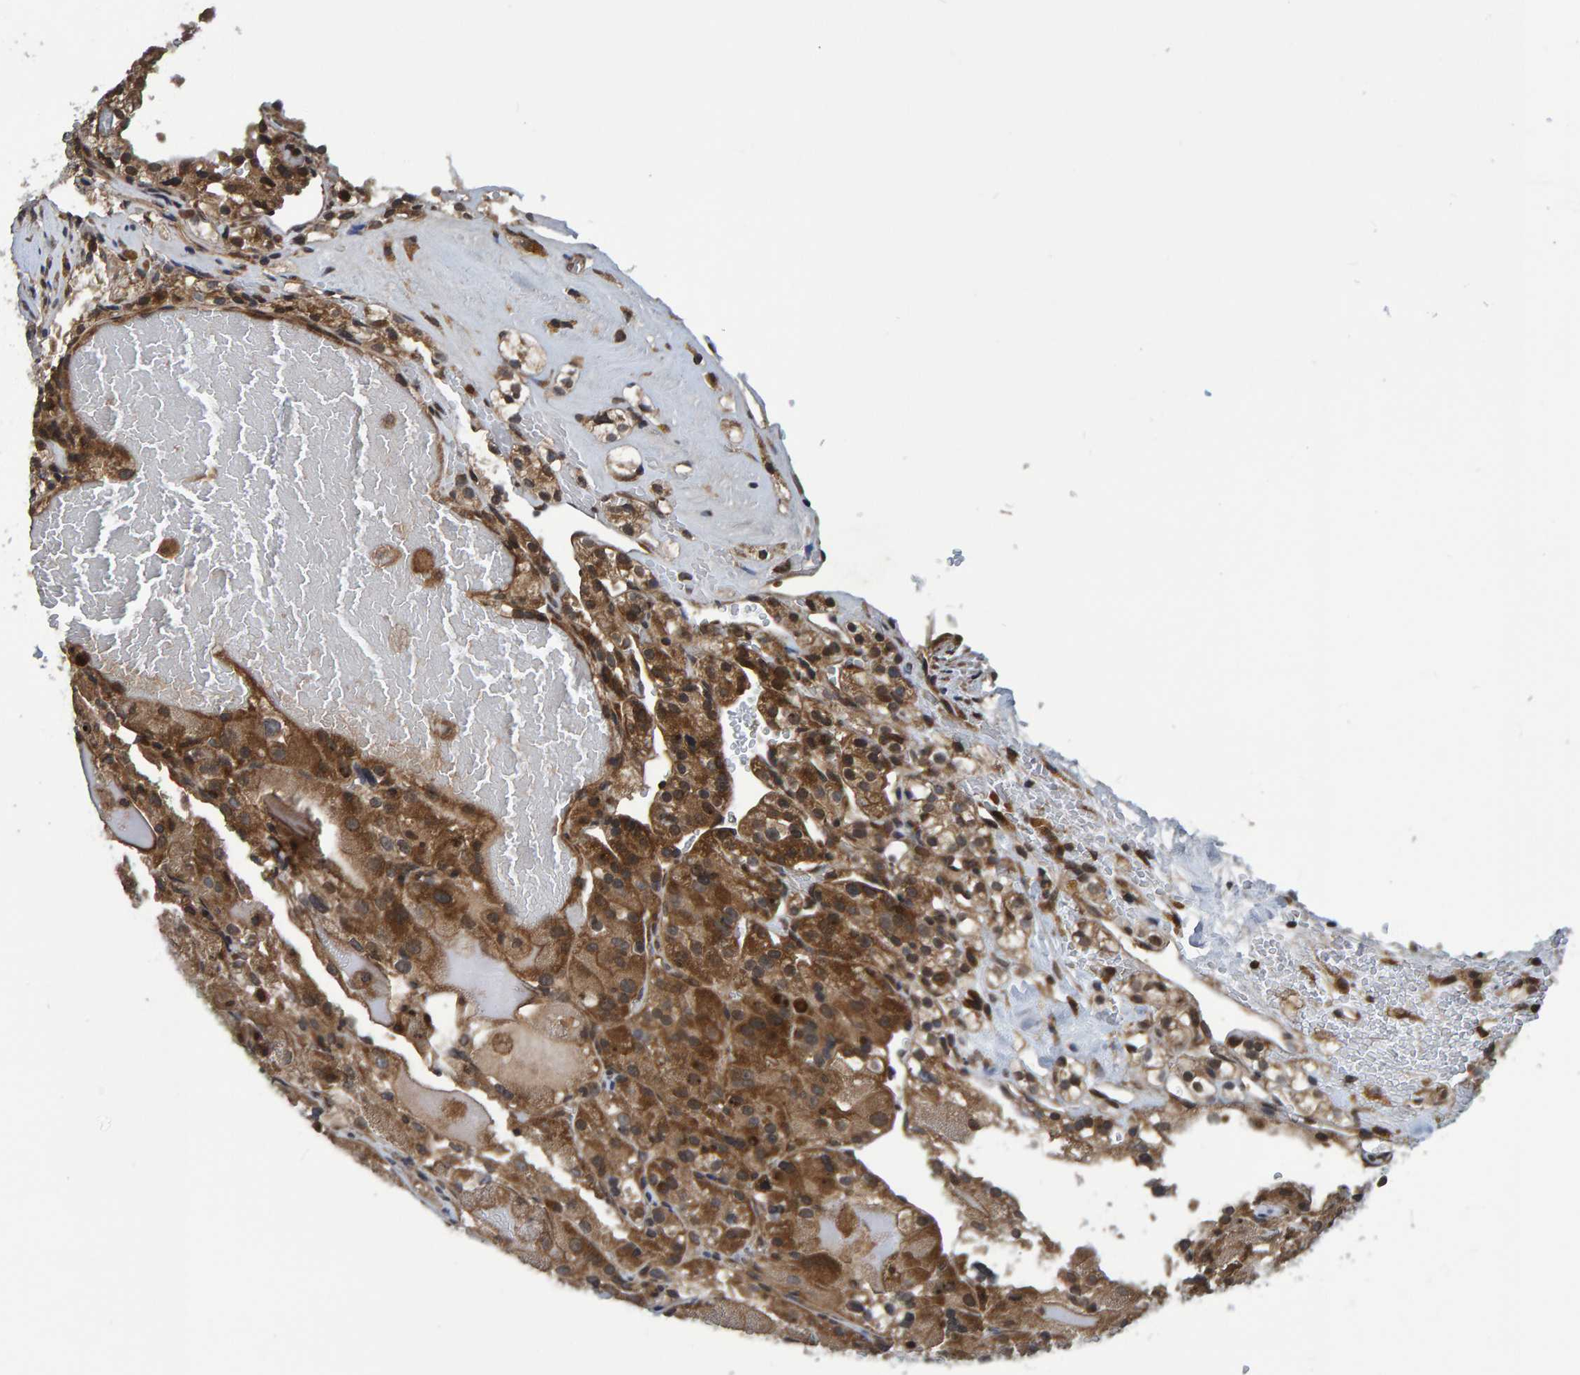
{"staining": {"intensity": "moderate", "quantity": ">75%", "location": "cytoplasmic/membranous"}, "tissue": "renal cancer", "cell_type": "Tumor cells", "image_type": "cancer", "snomed": [{"axis": "morphology", "description": "Normal tissue, NOS"}, {"axis": "morphology", "description": "Adenocarcinoma, NOS"}, {"axis": "topography", "description": "Kidney"}], "caption": "About >75% of tumor cells in adenocarcinoma (renal) demonstrate moderate cytoplasmic/membranous protein expression as visualized by brown immunohistochemical staining.", "gene": "GAB2", "patient": {"sex": "male", "age": 61}}